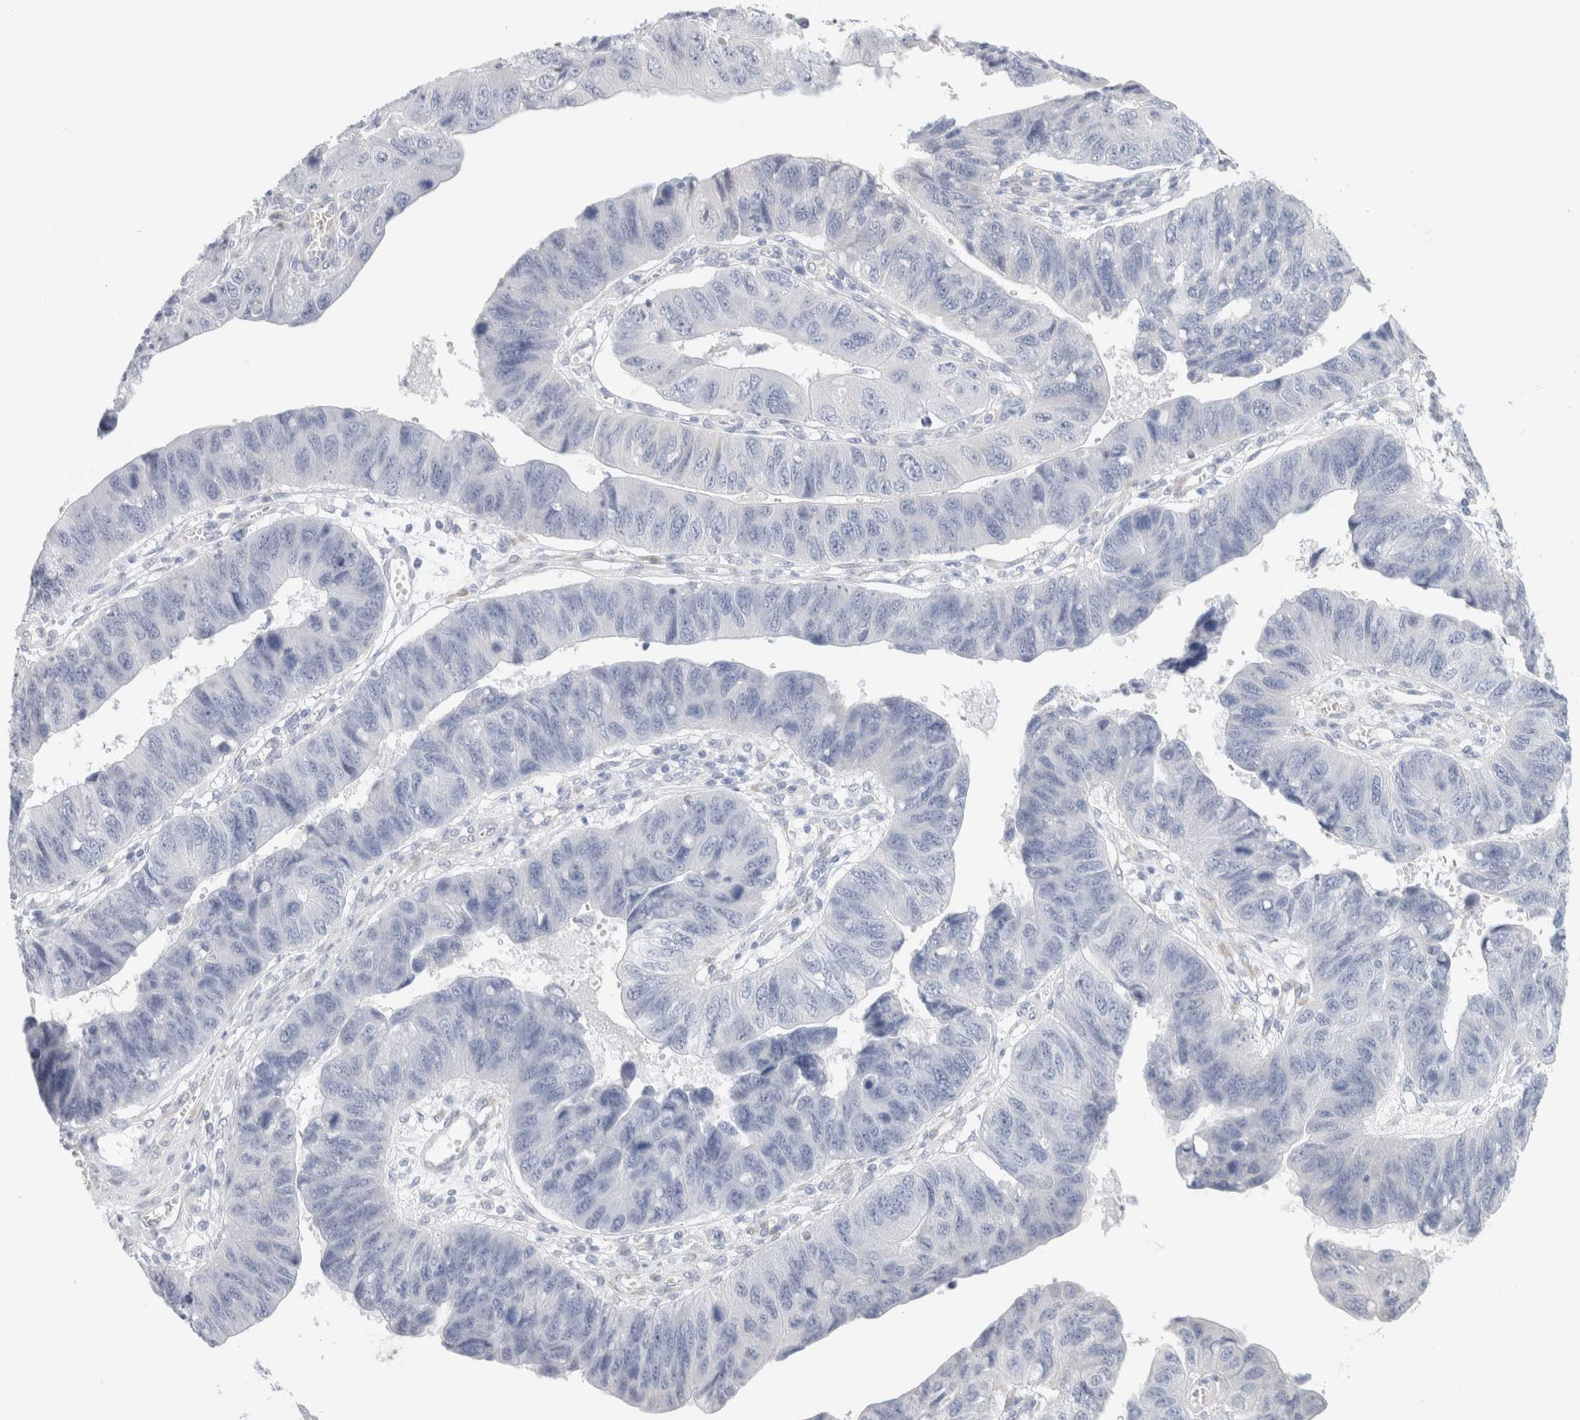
{"staining": {"intensity": "negative", "quantity": "none", "location": "none"}, "tissue": "stomach cancer", "cell_type": "Tumor cells", "image_type": "cancer", "snomed": [{"axis": "morphology", "description": "Adenocarcinoma, NOS"}, {"axis": "topography", "description": "Stomach"}], "caption": "Immunohistochemistry (IHC) of stomach cancer demonstrates no positivity in tumor cells. The staining is performed using DAB (3,3'-diaminobenzidine) brown chromogen with nuclei counter-stained in using hematoxylin.", "gene": "RTN4", "patient": {"sex": "male", "age": 59}}